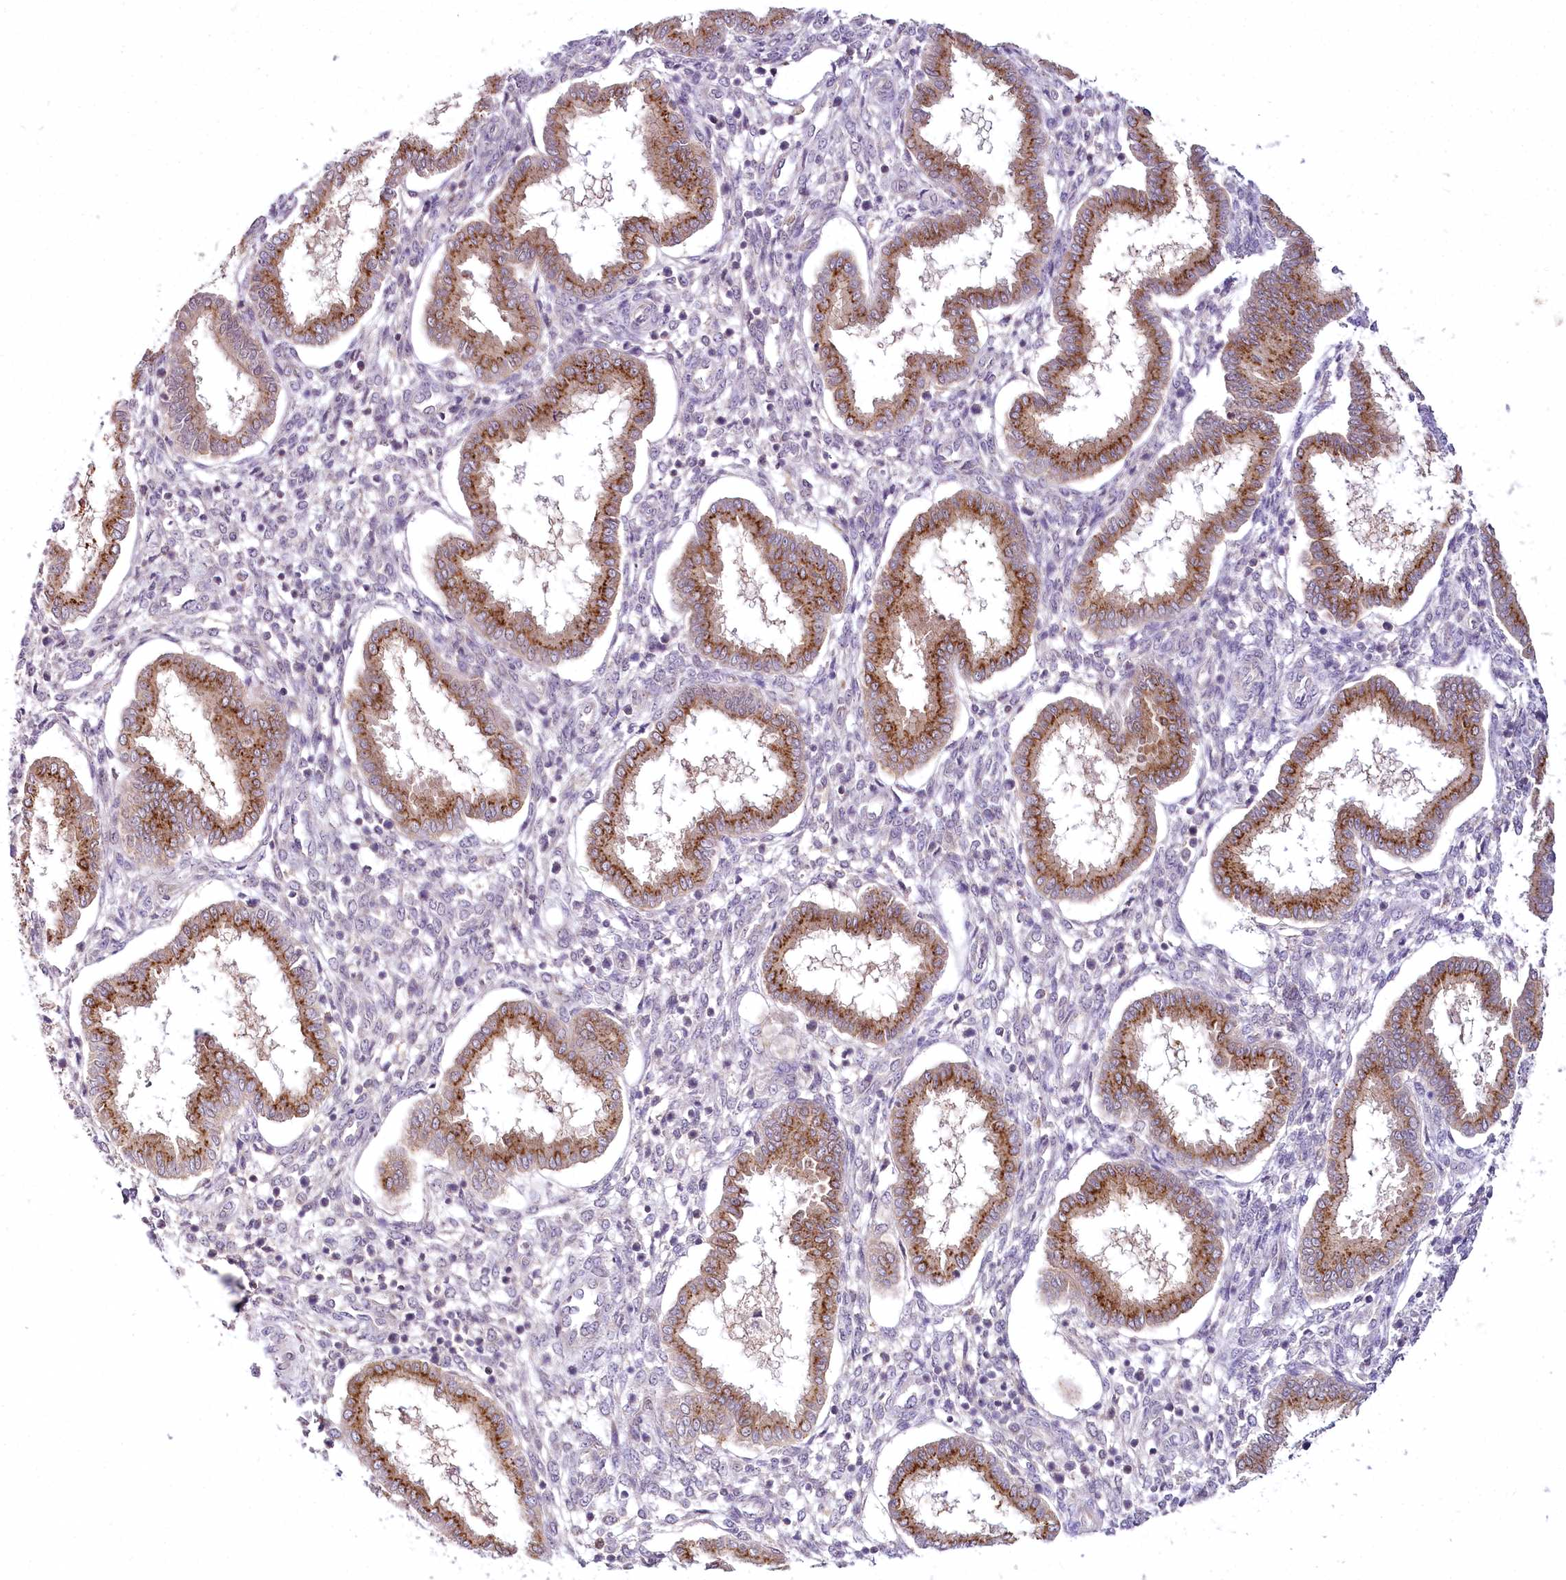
{"staining": {"intensity": "negative", "quantity": "none", "location": "none"}, "tissue": "endometrium", "cell_type": "Cells in endometrial stroma", "image_type": "normal", "snomed": [{"axis": "morphology", "description": "Normal tissue, NOS"}, {"axis": "topography", "description": "Endometrium"}], "caption": "Normal endometrium was stained to show a protein in brown. There is no significant staining in cells in endometrial stroma.", "gene": "VWA5A", "patient": {"sex": "female", "age": 24}}